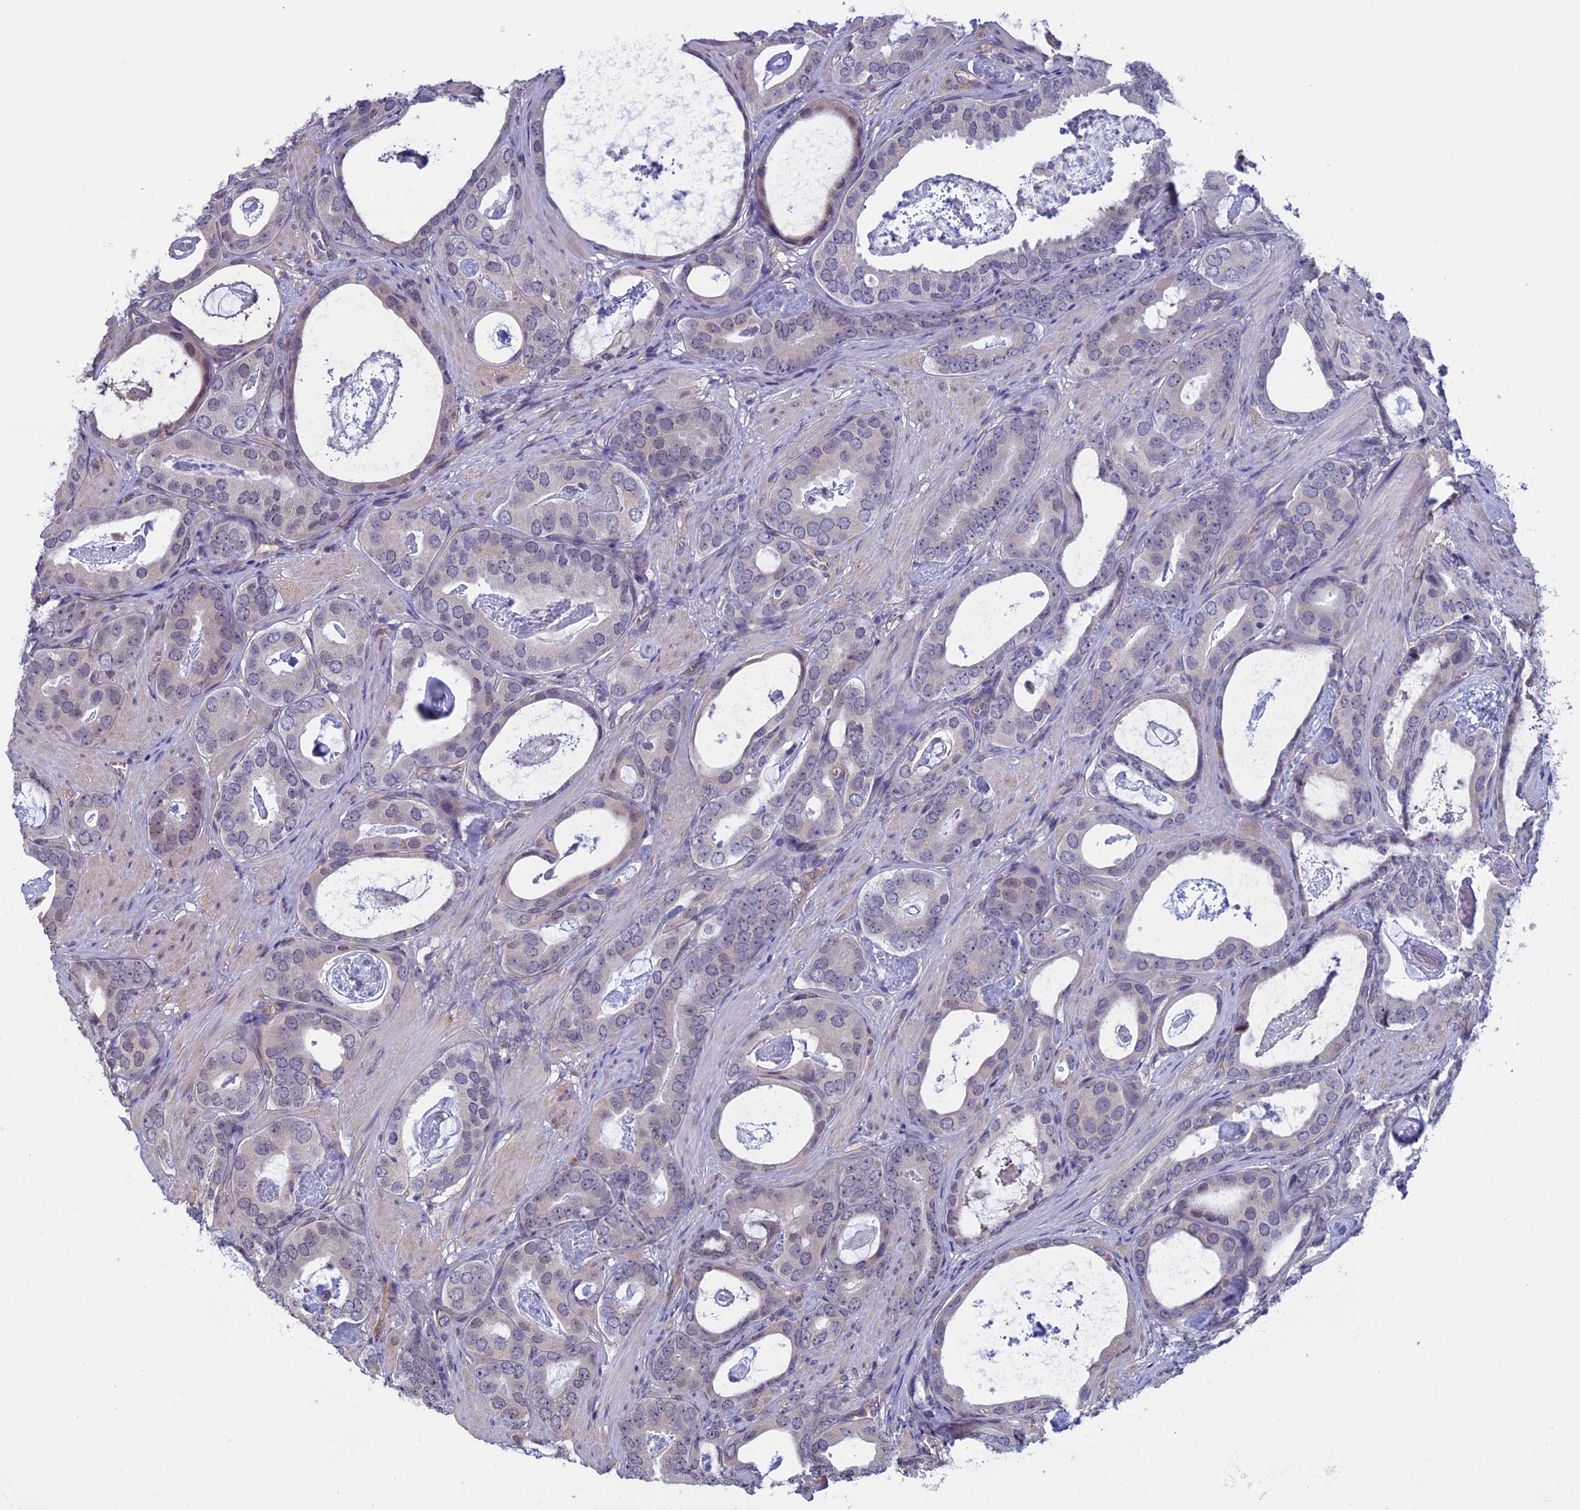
{"staining": {"intensity": "weak", "quantity": "<25%", "location": "nuclear"}, "tissue": "prostate cancer", "cell_type": "Tumor cells", "image_type": "cancer", "snomed": [{"axis": "morphology", "description": "Adenocarcinoma, Low grade"}, {"axis": "topography", "description": "Prostate"}], "caption": "Micrograph shows no significant protein staining in tumor cells of prostate low-grade adenocarcinoma. (DAB IHC visualized using brightfield microscopy, high magnification).", "gene": "SLC1A6", "patient": {"sex": "male", "age": 71}}